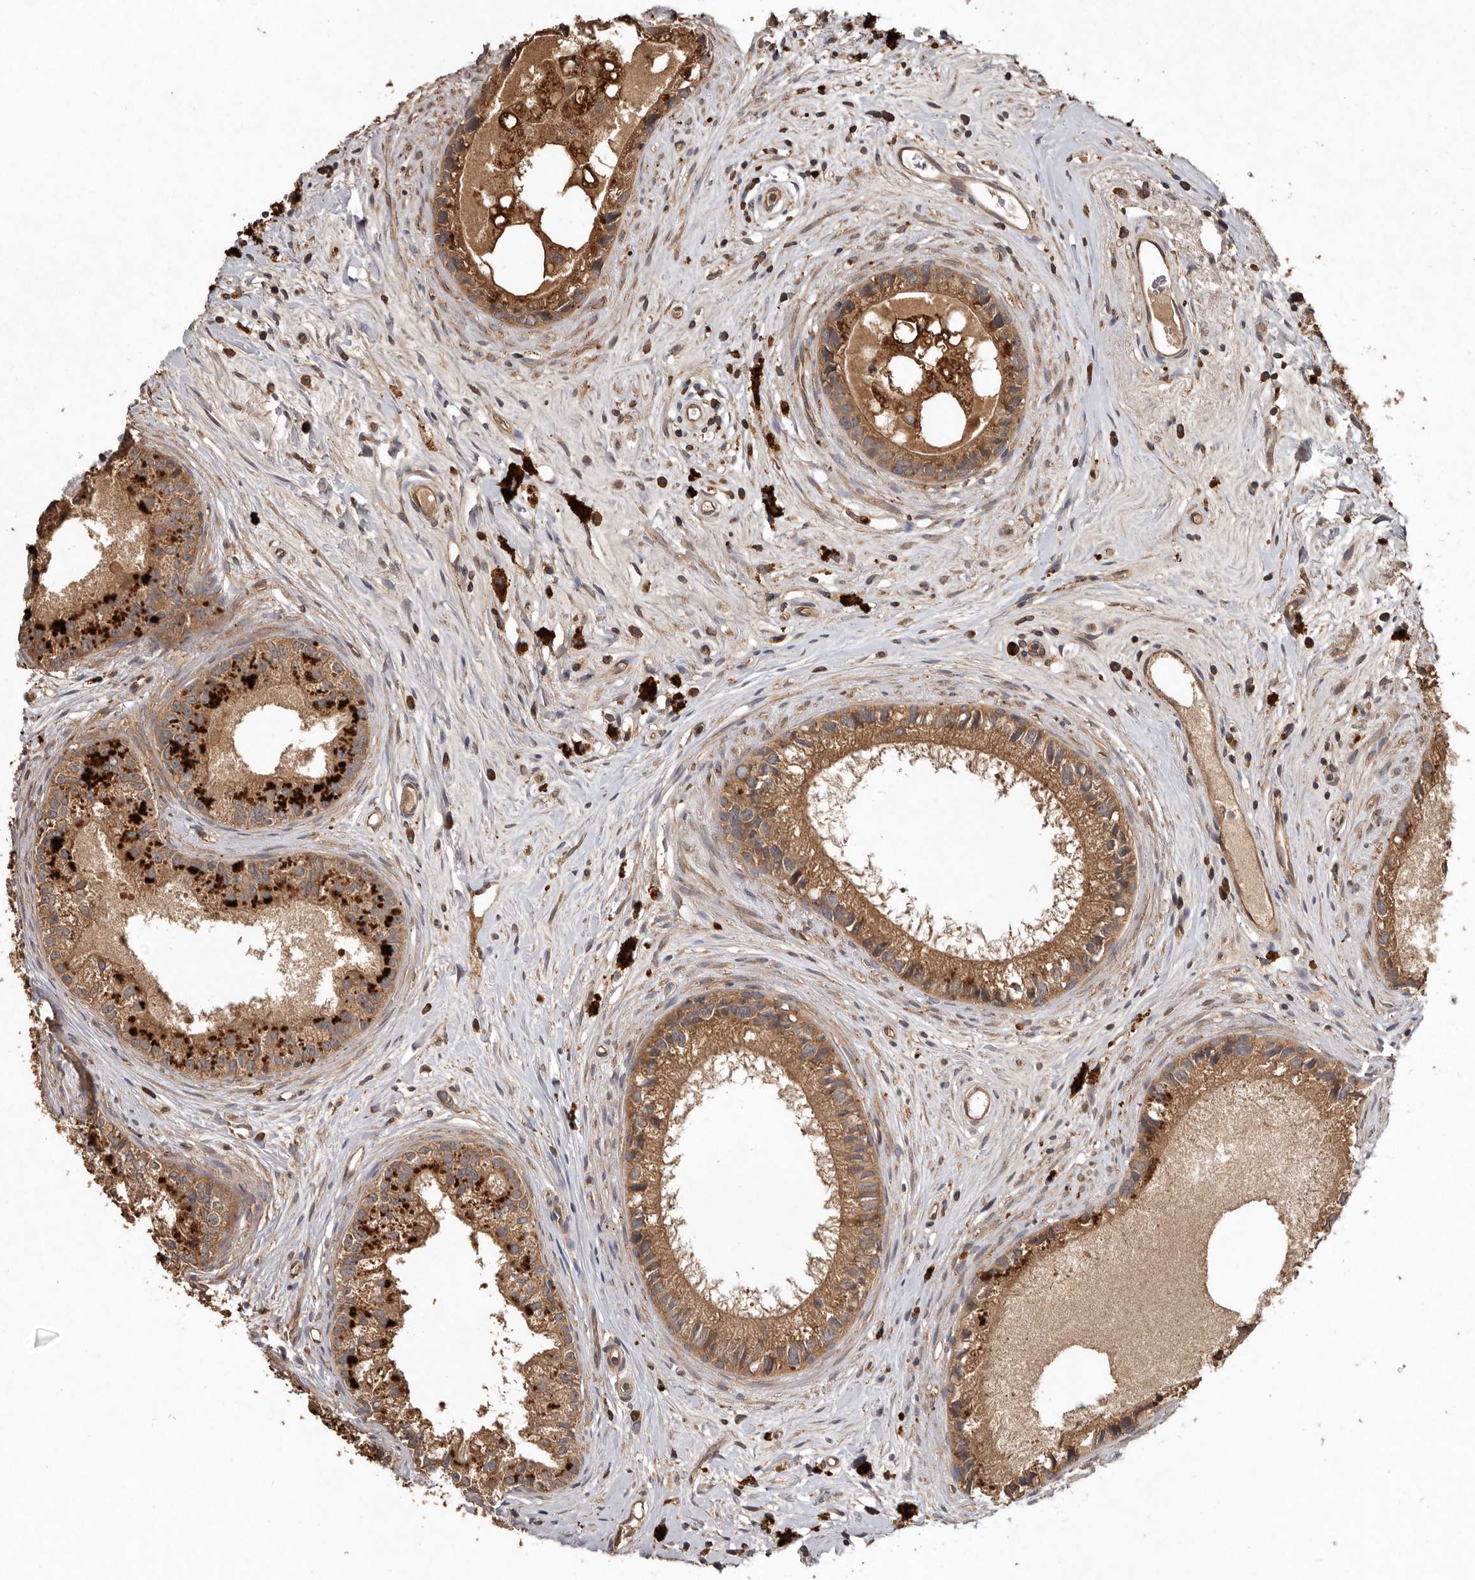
{"staining": {"intensity": "moderate", "quantity": ">75%", "location": "cytoplasmic/membranous"}, "tissue": "epididymis", "cell_type": "Glandular cells", "image_type": "normal", "snomed": [{"axis": "morphology", "description": "Normal tissue, NOS"}, {"axis": "topography", "description": "Epididymis"}], "caption": "Moderate cytoplasmic/membranous protein positivity is identified in about >75% of glandular cells in epididymis.", "gene": "FLCN", "patient": {"sex": "male", "age": 80}}